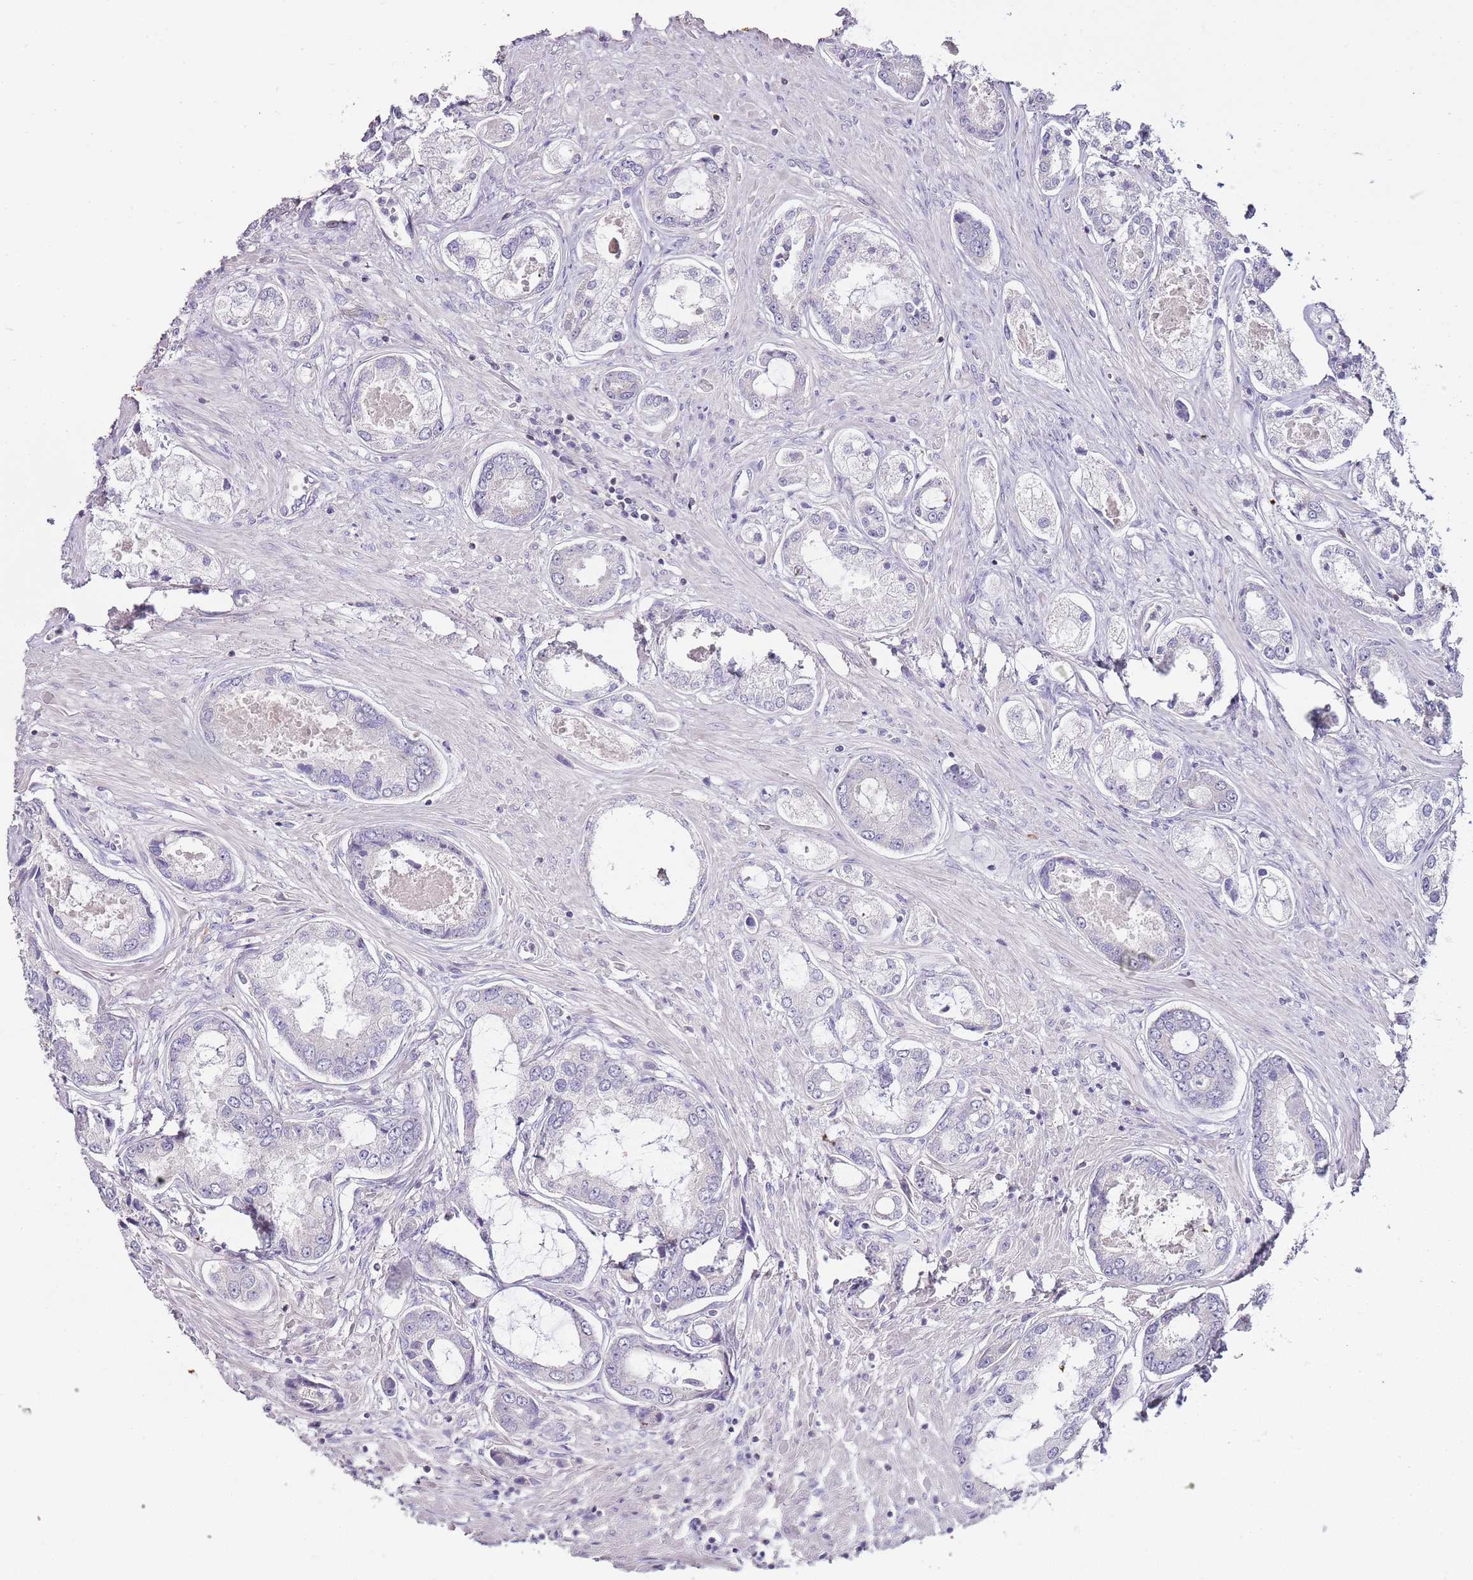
{"staining": {"intensity": "negative", "quantity": "none", "location": "none"}, "tissue": "prostate cancer", "cell_type": "Tumor cells", "image_type": "cancer", "snomed": [{"axis": "morphology", "description": "Adenocarcinoma, Low grade"}, {"axis": "topography", "description": "Prostate"}], "caption": "DAB immunohistochemical staining of prostate low-grade adenocarcinoma shows no significant expression in tumor cells.", "gene": "ZBP1", "patient": {"sex": "male", "age": 68}}